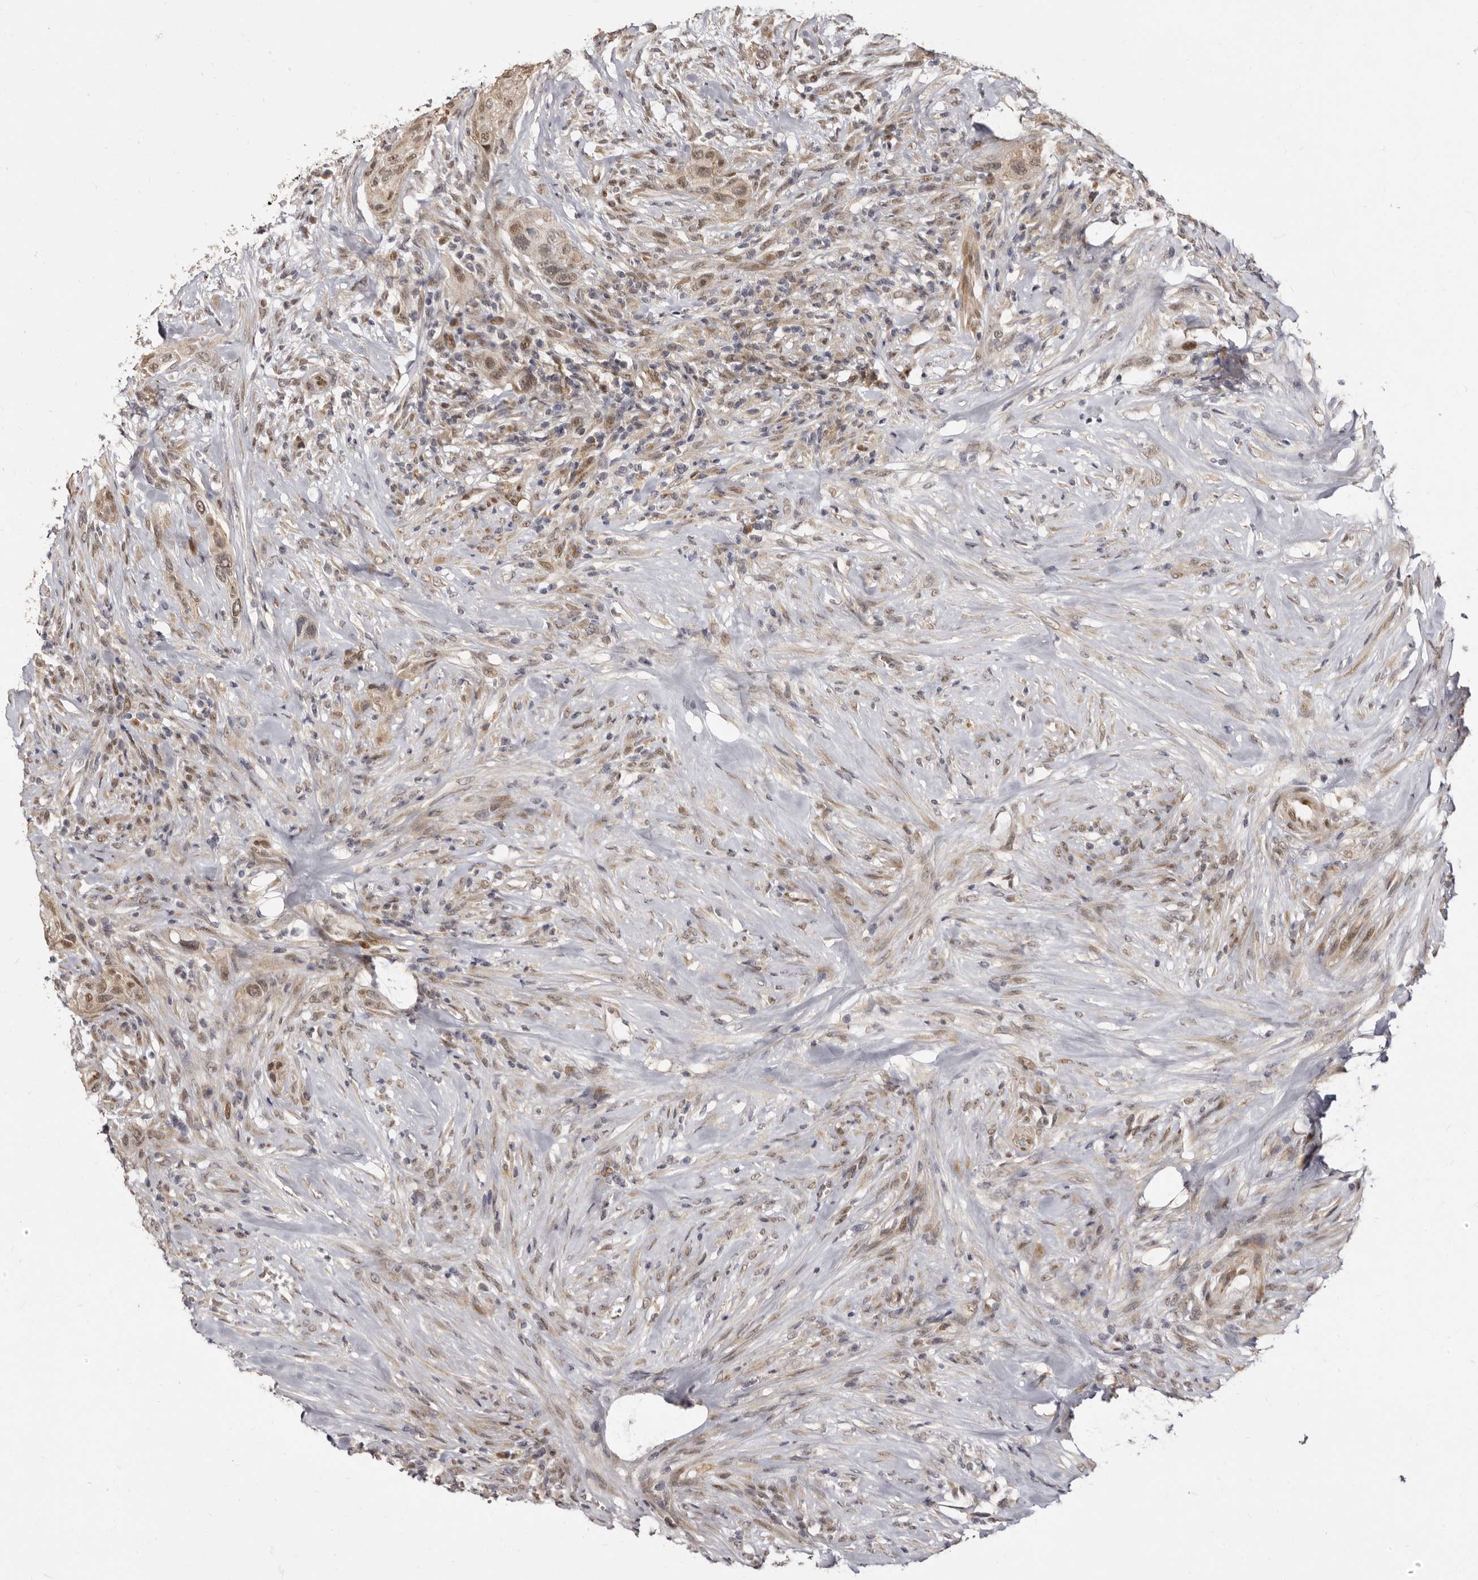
{"staining": {"intensity": "moderate", "quantity": ">75%", "location": "cytoplasmic/membranous,nuclear"}, "tissue": "urothelial cancer", "cell_type": "Tumor cells", "image_type": "cancer", "snomed": [{"axis": "morphology", "description": "Urothelial carcinoma, High grade"}, {"axis": "topography", "description": "Urinary bladder"}], "caption": "Immunohistochemistry (IHC) of high-grade urothelial carcinoma demonstrates medium levels of moderate cytoplasmic/membranous and nuclear staining in approximately >75% of tumor cells. (Stains: DAB (3,3'-diaminobenzidine) in brown, nuclei in blue, Microscopy: brightfield microscopy at high magnification).", "gene": "ZNF326", "patient": {"sex": "male", "age": 35}}